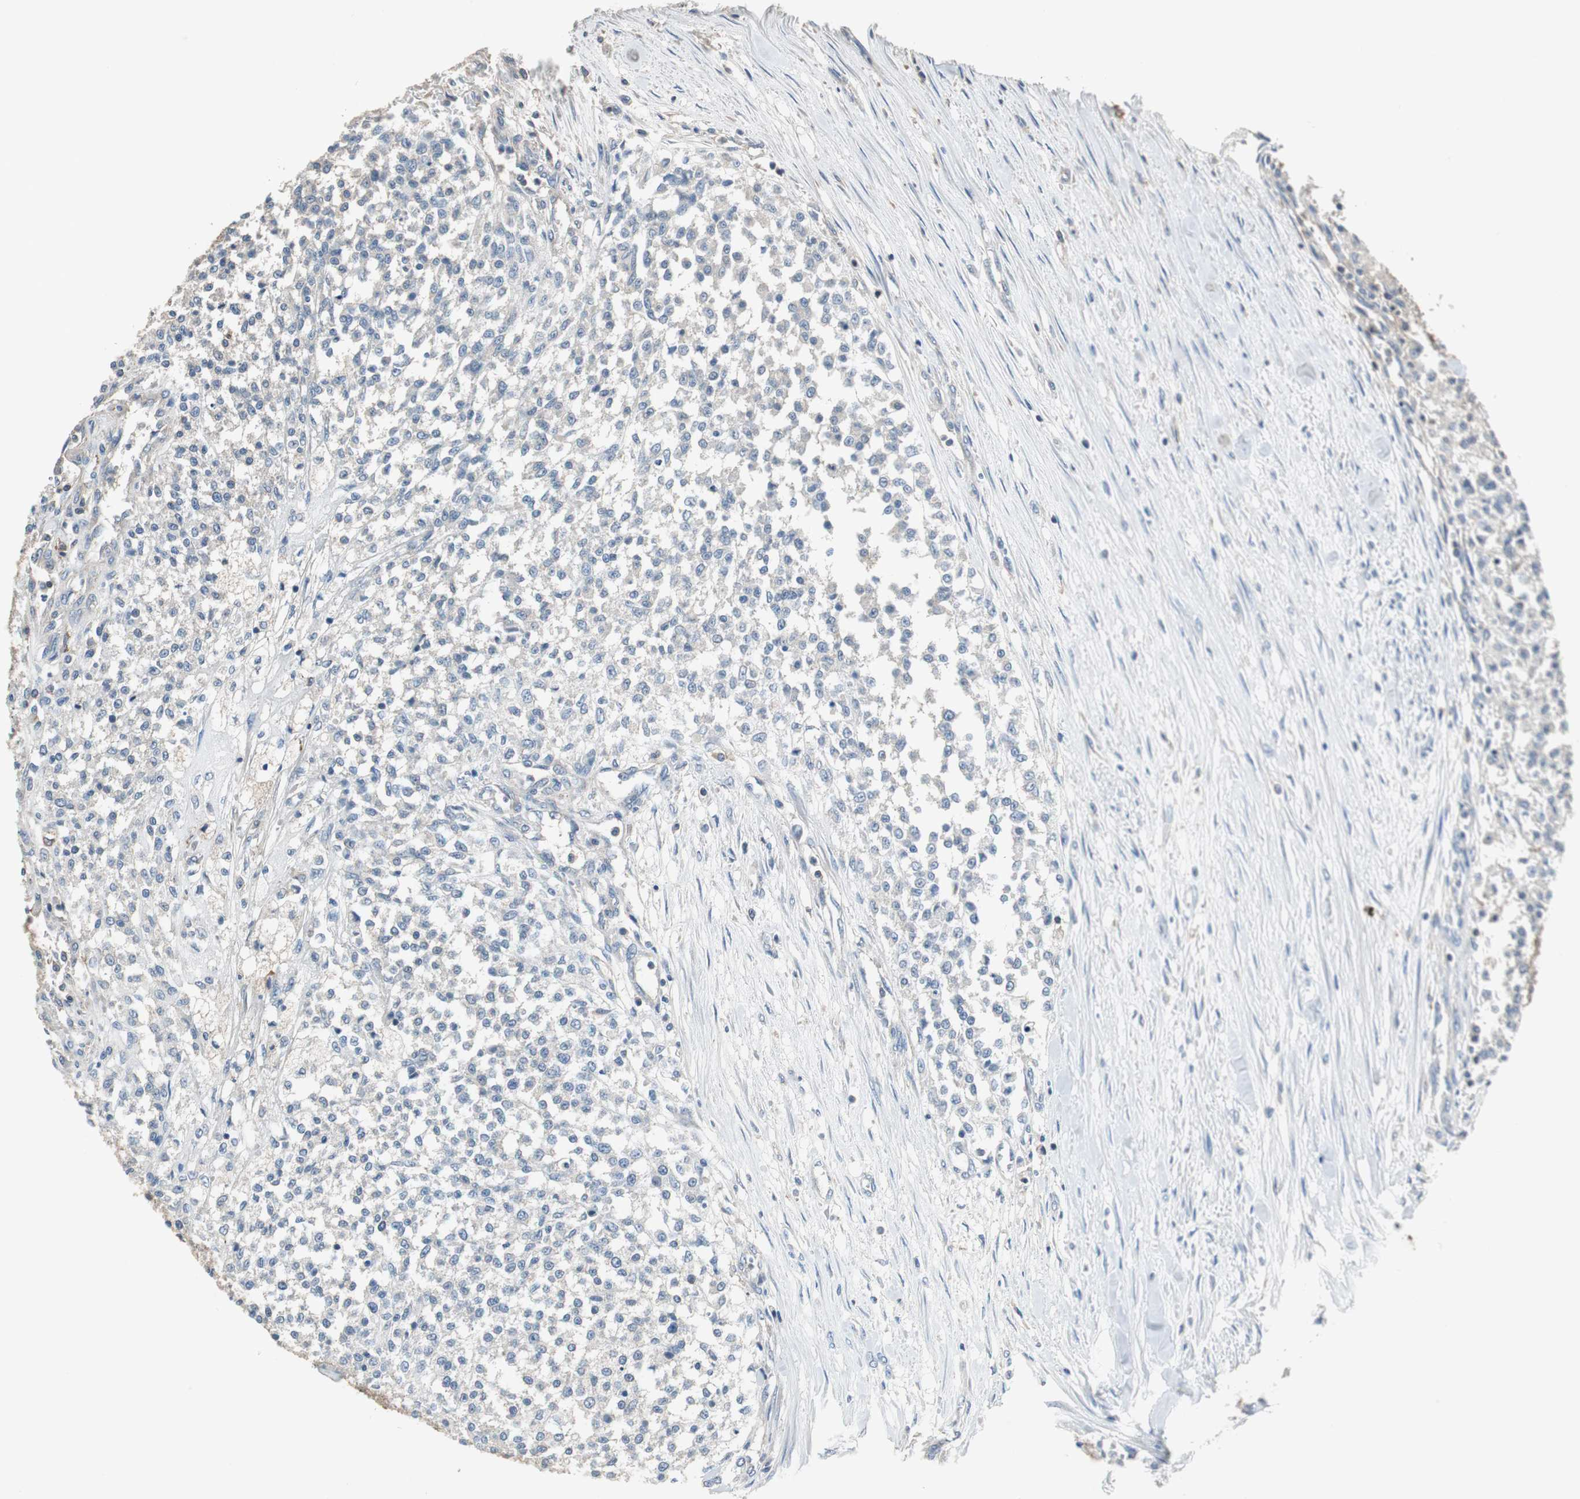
{"staining": {"intensity": "negative", "quantity": "none", "location": "none"}, "tissue": "testis cancer", "cell_type": "Tumor cells", "image_type": "cancer", "snomed": [{"axis": "morphology", "description": "Seminoma, NOS"}, {"axis": "topography", "description": "Testis"}], "caption": "Histopathology image shows no significant protein positivity in tumor cells of testis cancer (seminoma). (DAB (3,3'-diaminobenzidine) IHC with hematoxylin counter stain).", "gene": "PRKCA", "patient": {"sex": "male", "age": 59}}